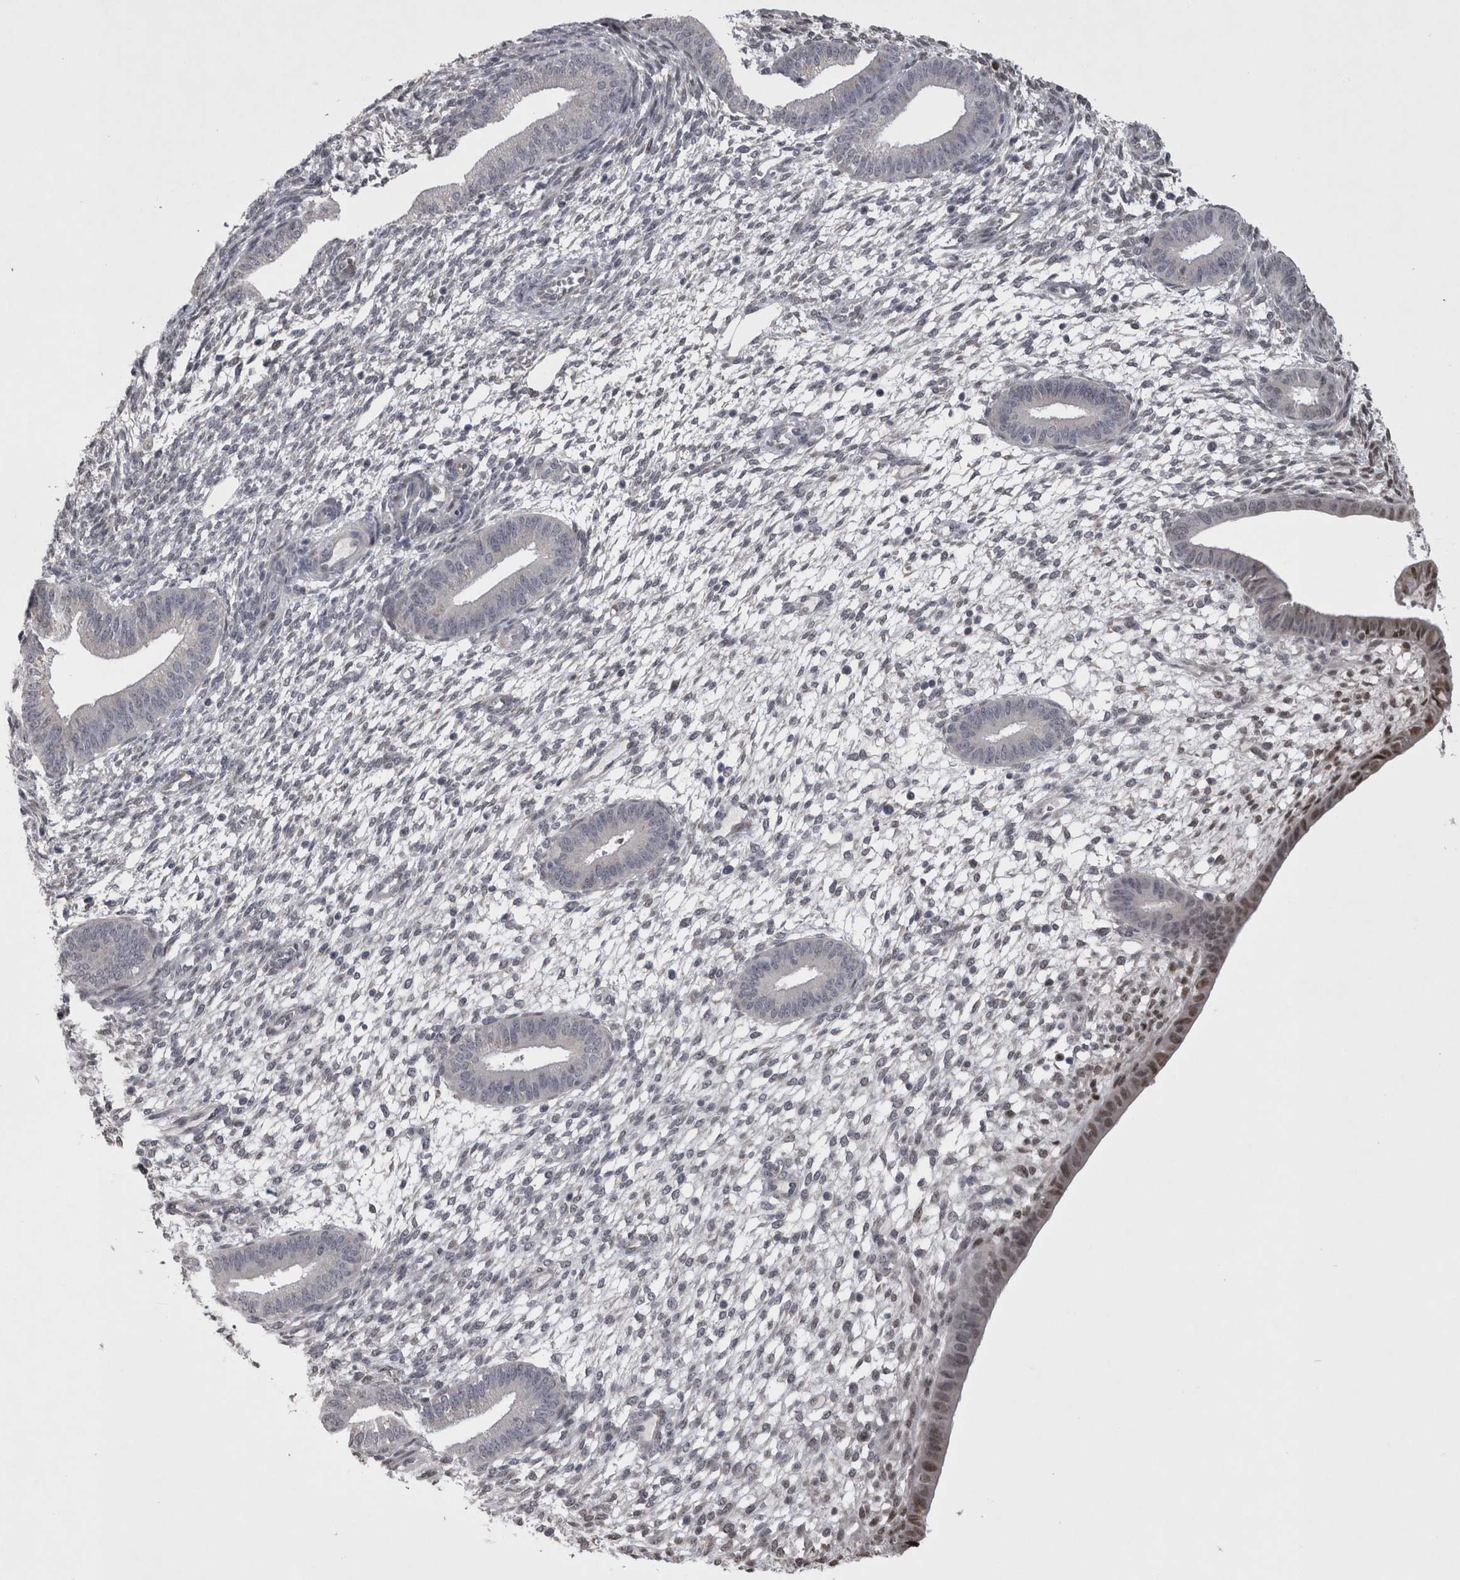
{"staining": {"intensity": "weak", "quantity": "25%-75%", "location": "nuclear"}, "tissue": "endometrium", "cell_type": "Cells in endometrial stroma", "image_type": "normal", "snomed": [{"axis": "morphology", "description": "Normal tissue, NOS"}, {"axis": "topography", "description": "Endometrium"}], "caption": "Protein staining of normal endometrium exhibits weak nuclear expression in about 25%-75% of cells in endometrial stroma. (IHC, brightfield microscopy, high magnification).", "gene": "IFI44", "patient": {"sex": "female", "age": 46}}